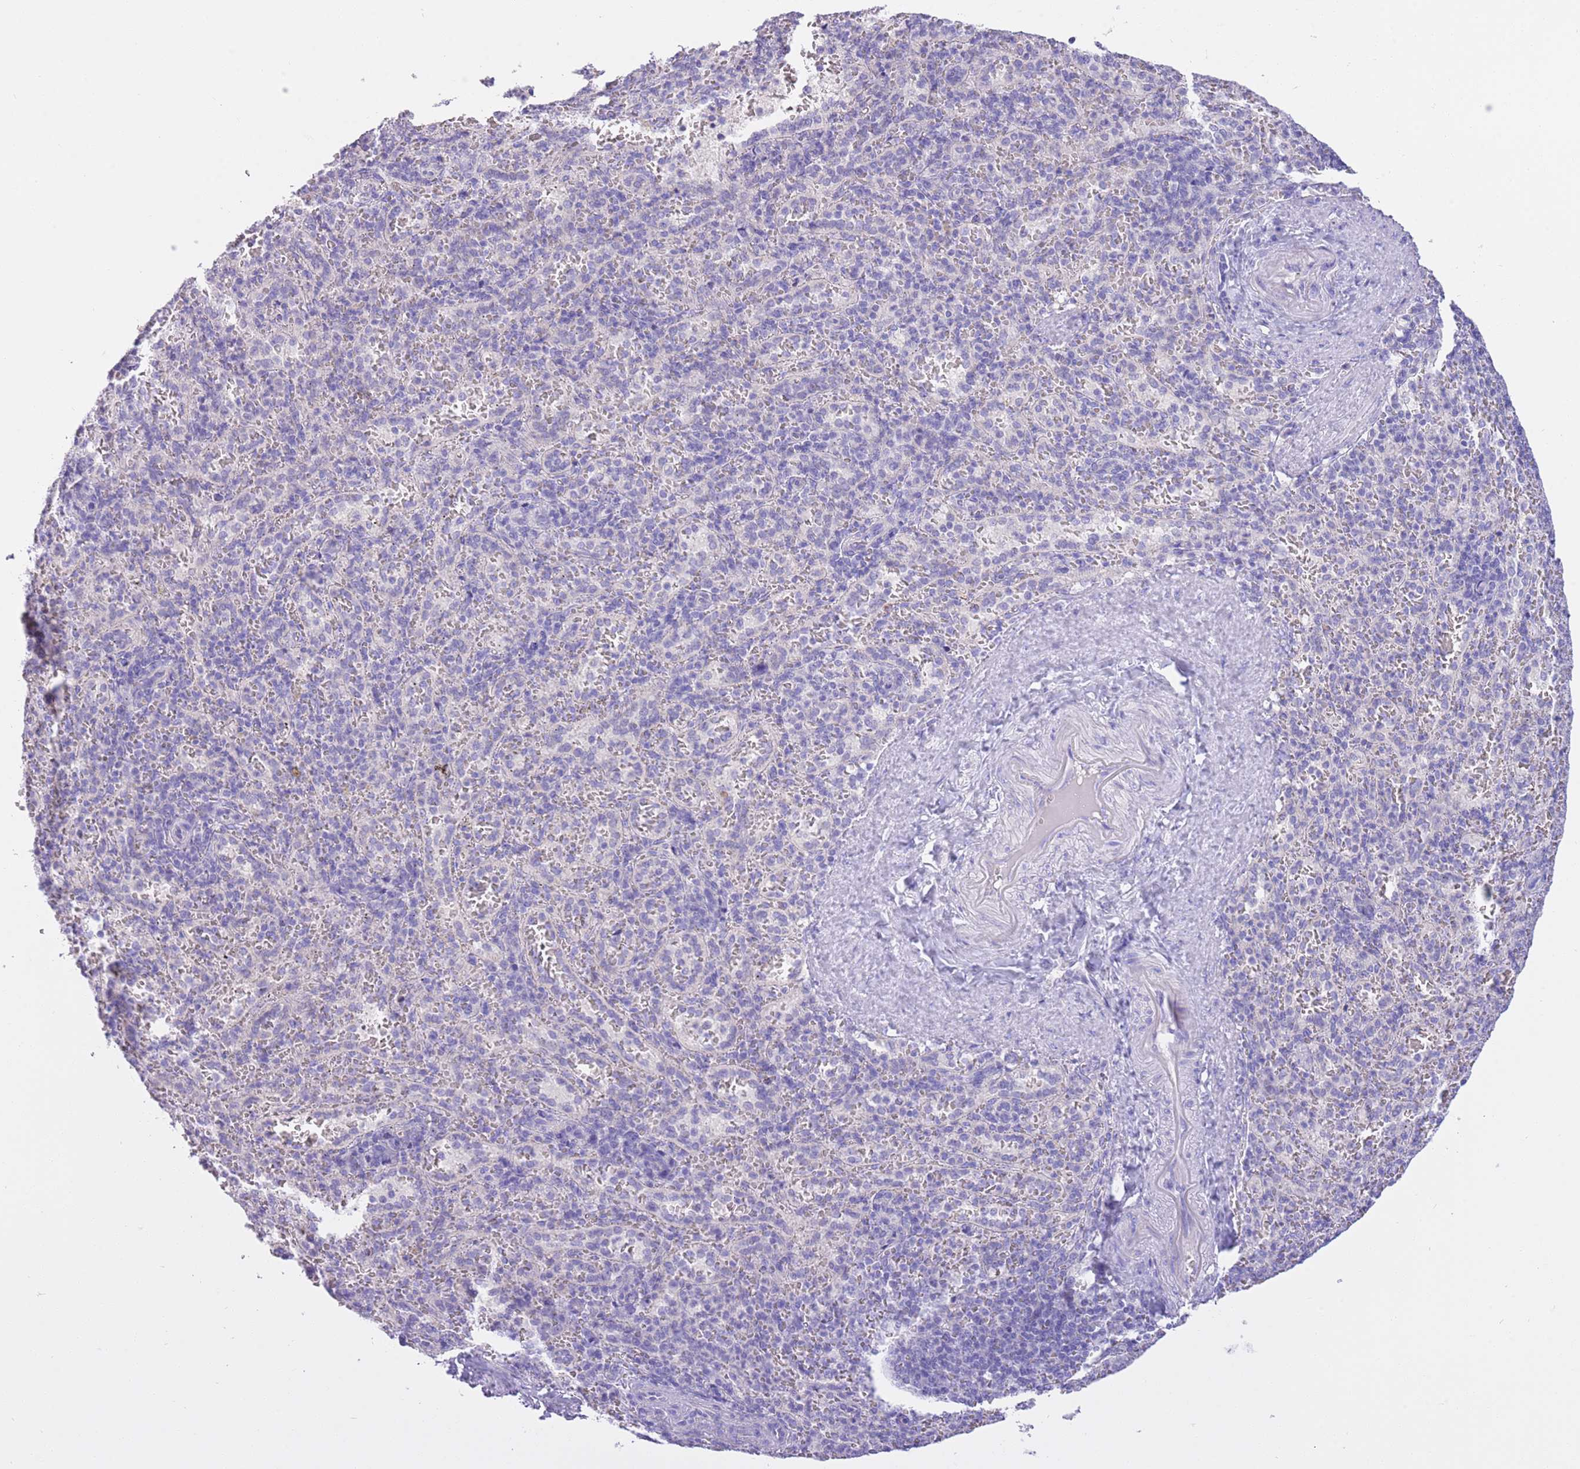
{"staining": {"intensity": "negative", "quantity": "none", "location": "none"}, "tissue": "spleen", "cell_type": "Cells in red pulp", "image_type": "normal", "snomed": [{"axis": "morphology", "description": "Normal tissue, NOS"}, {"axis": "topography", "description": "Spleen"}], "caption": "Immunohistochemistry (IHC) photomicrograph of benign spleen stained for a protein (brown), which displays no positivity in cells in red pulp.", "gene": "SFTPA1", "patient": {"sex": "female", "age": 21}}